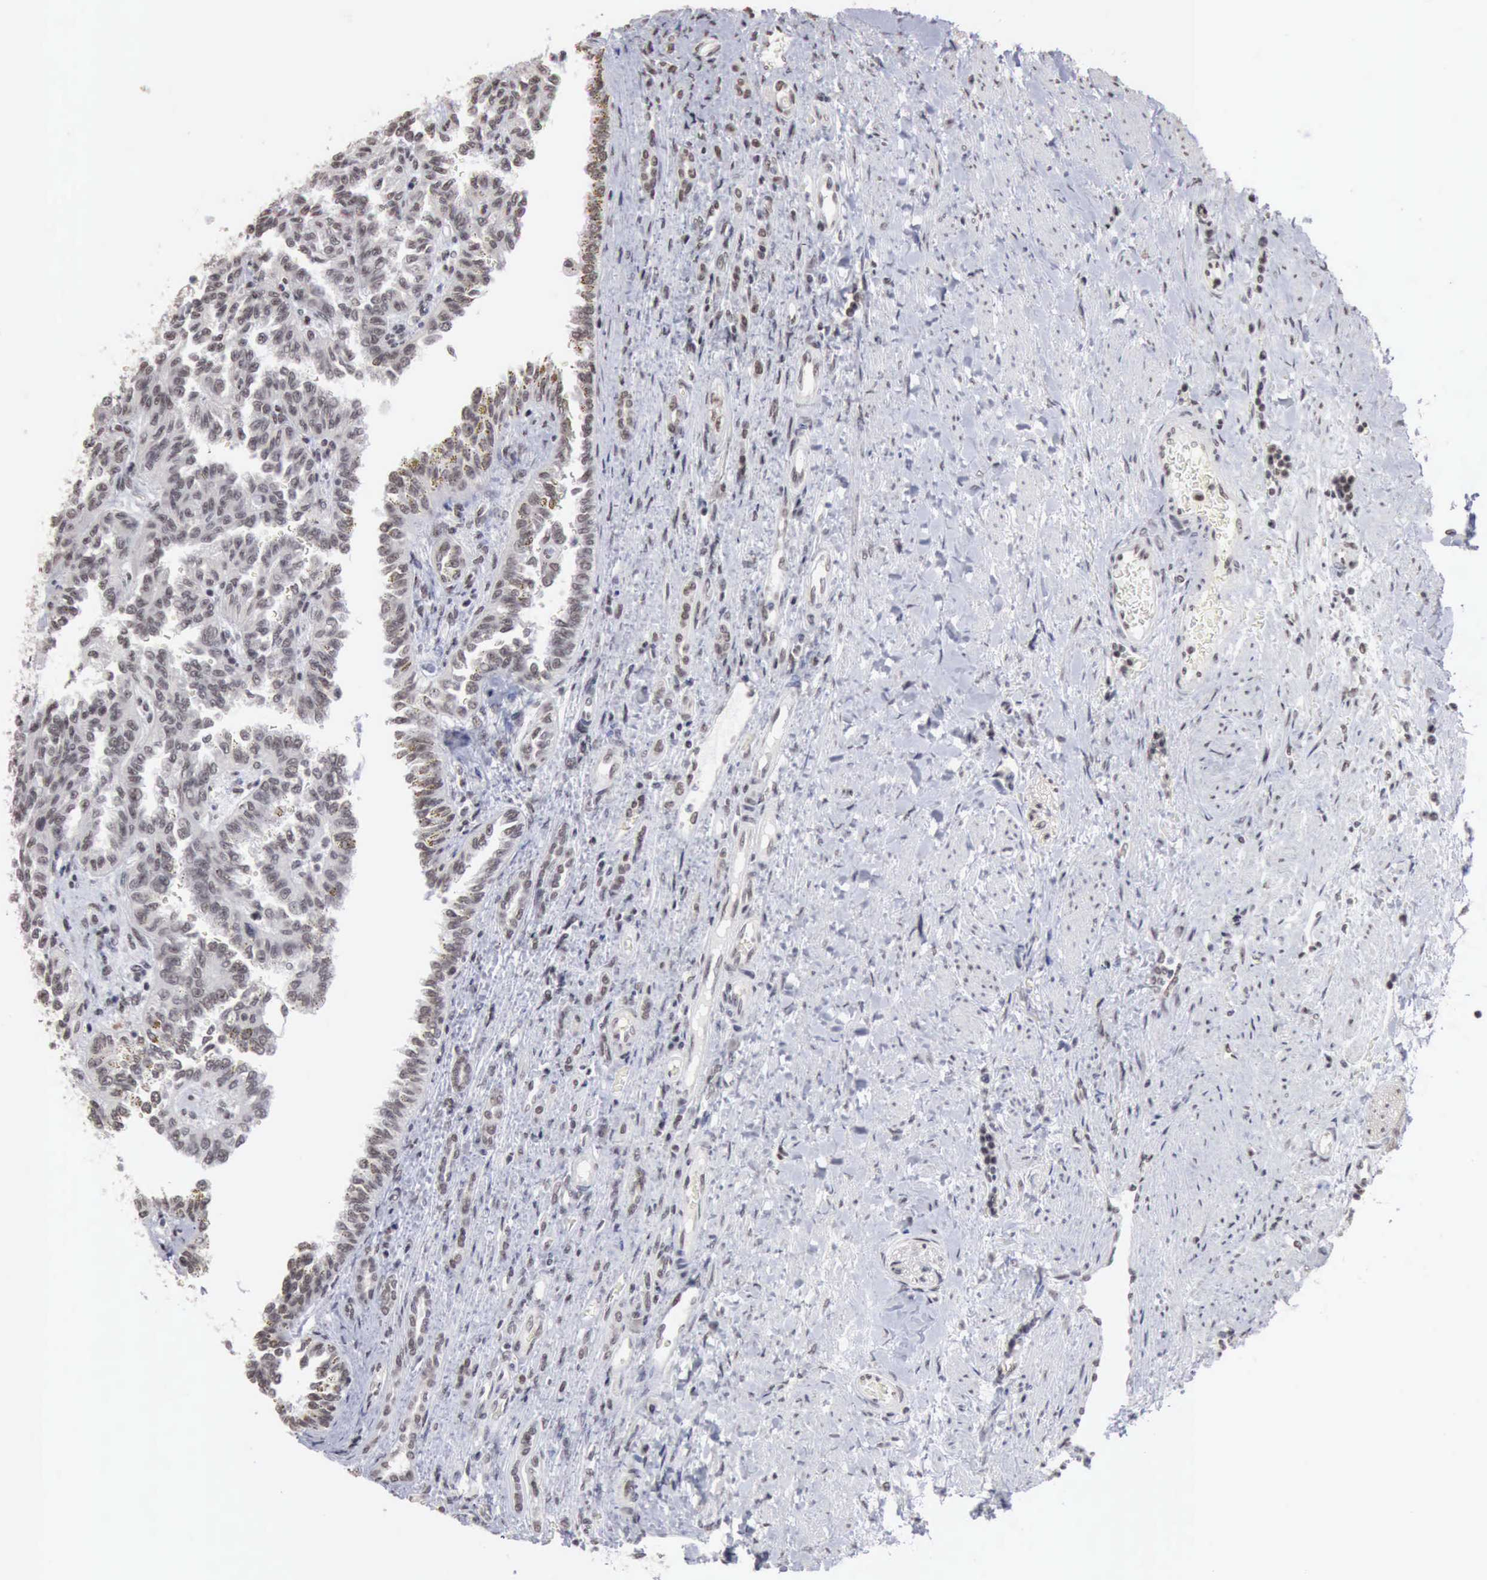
{"staining": {"intensity": "weak", "quantity": "25%-75%", "location": "nuclear"}, "tissue": "renal cancer", "cell_type": "Tumor cells", "image_type": "cancer", "snomed": [{"axis": "morphology", "description": "Inflammation, NOS"}, {"axis": "morphology", "description": "Adenocarcinoma, NOS"}, {"axis": "topography", "description": "Kidney"}], "caption": "The histopathology image reveals a brown stain indicating the presence of a protein in the nuclear of tumor cells in renal cancer (adenocarcinoma). (IHC, brightfield microscopy, high magnification).", "gene": "TAF1", "patient": {"sex": "male", "age": 68}}